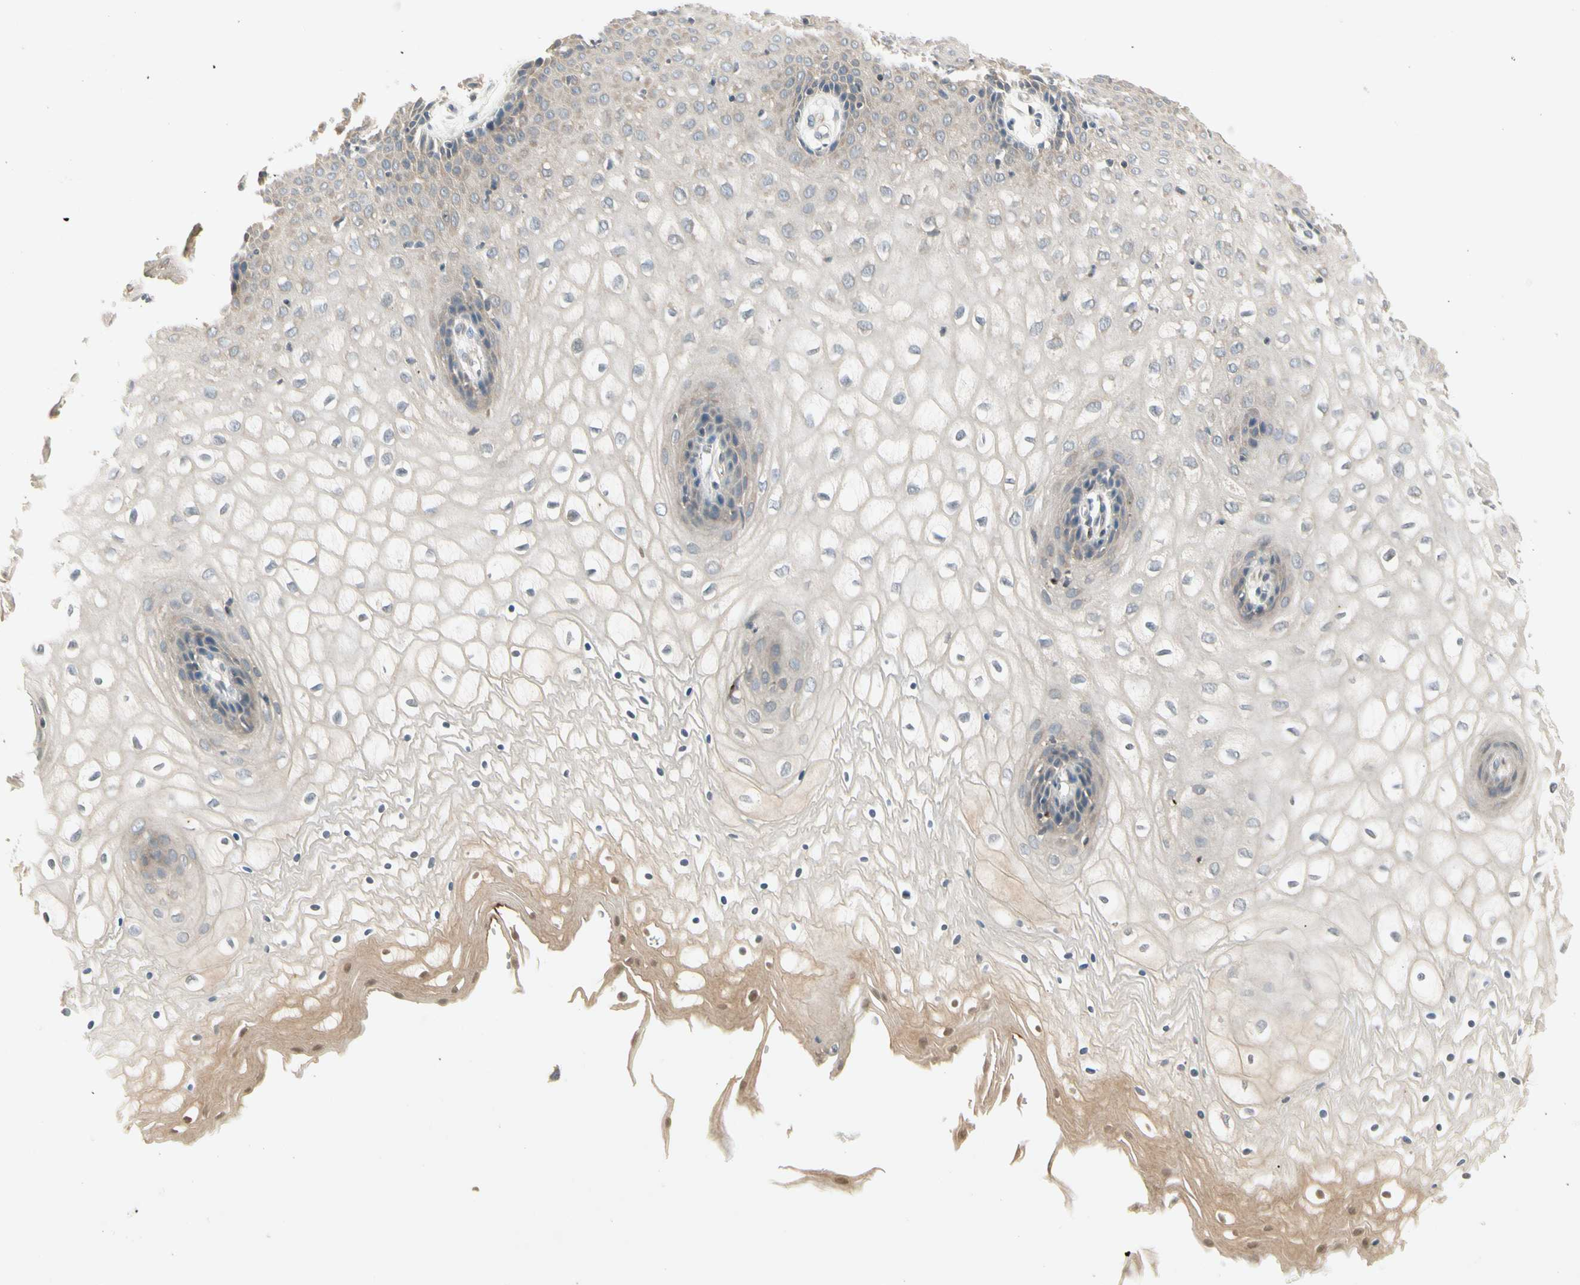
{"staining": {"intensity": "weak", "quantity": "<25%", "location": "cytoplasmic/membranous"}, "tissue": "vagina", "cell_type": "Squamous epithelial cells", "image_type": "normal", "snomed": [{"axis": "morphology", "description": "Normal tissue, NOS"}, {"axis": "topography", "description": "Vagina"}], "caption": "Immunohistochemistry (IHC) of unremarkable human vagina displays no expression in squamous epithelial cells.", "gene": "CCL4", "patient": {"sex": "female", "age": 34}}